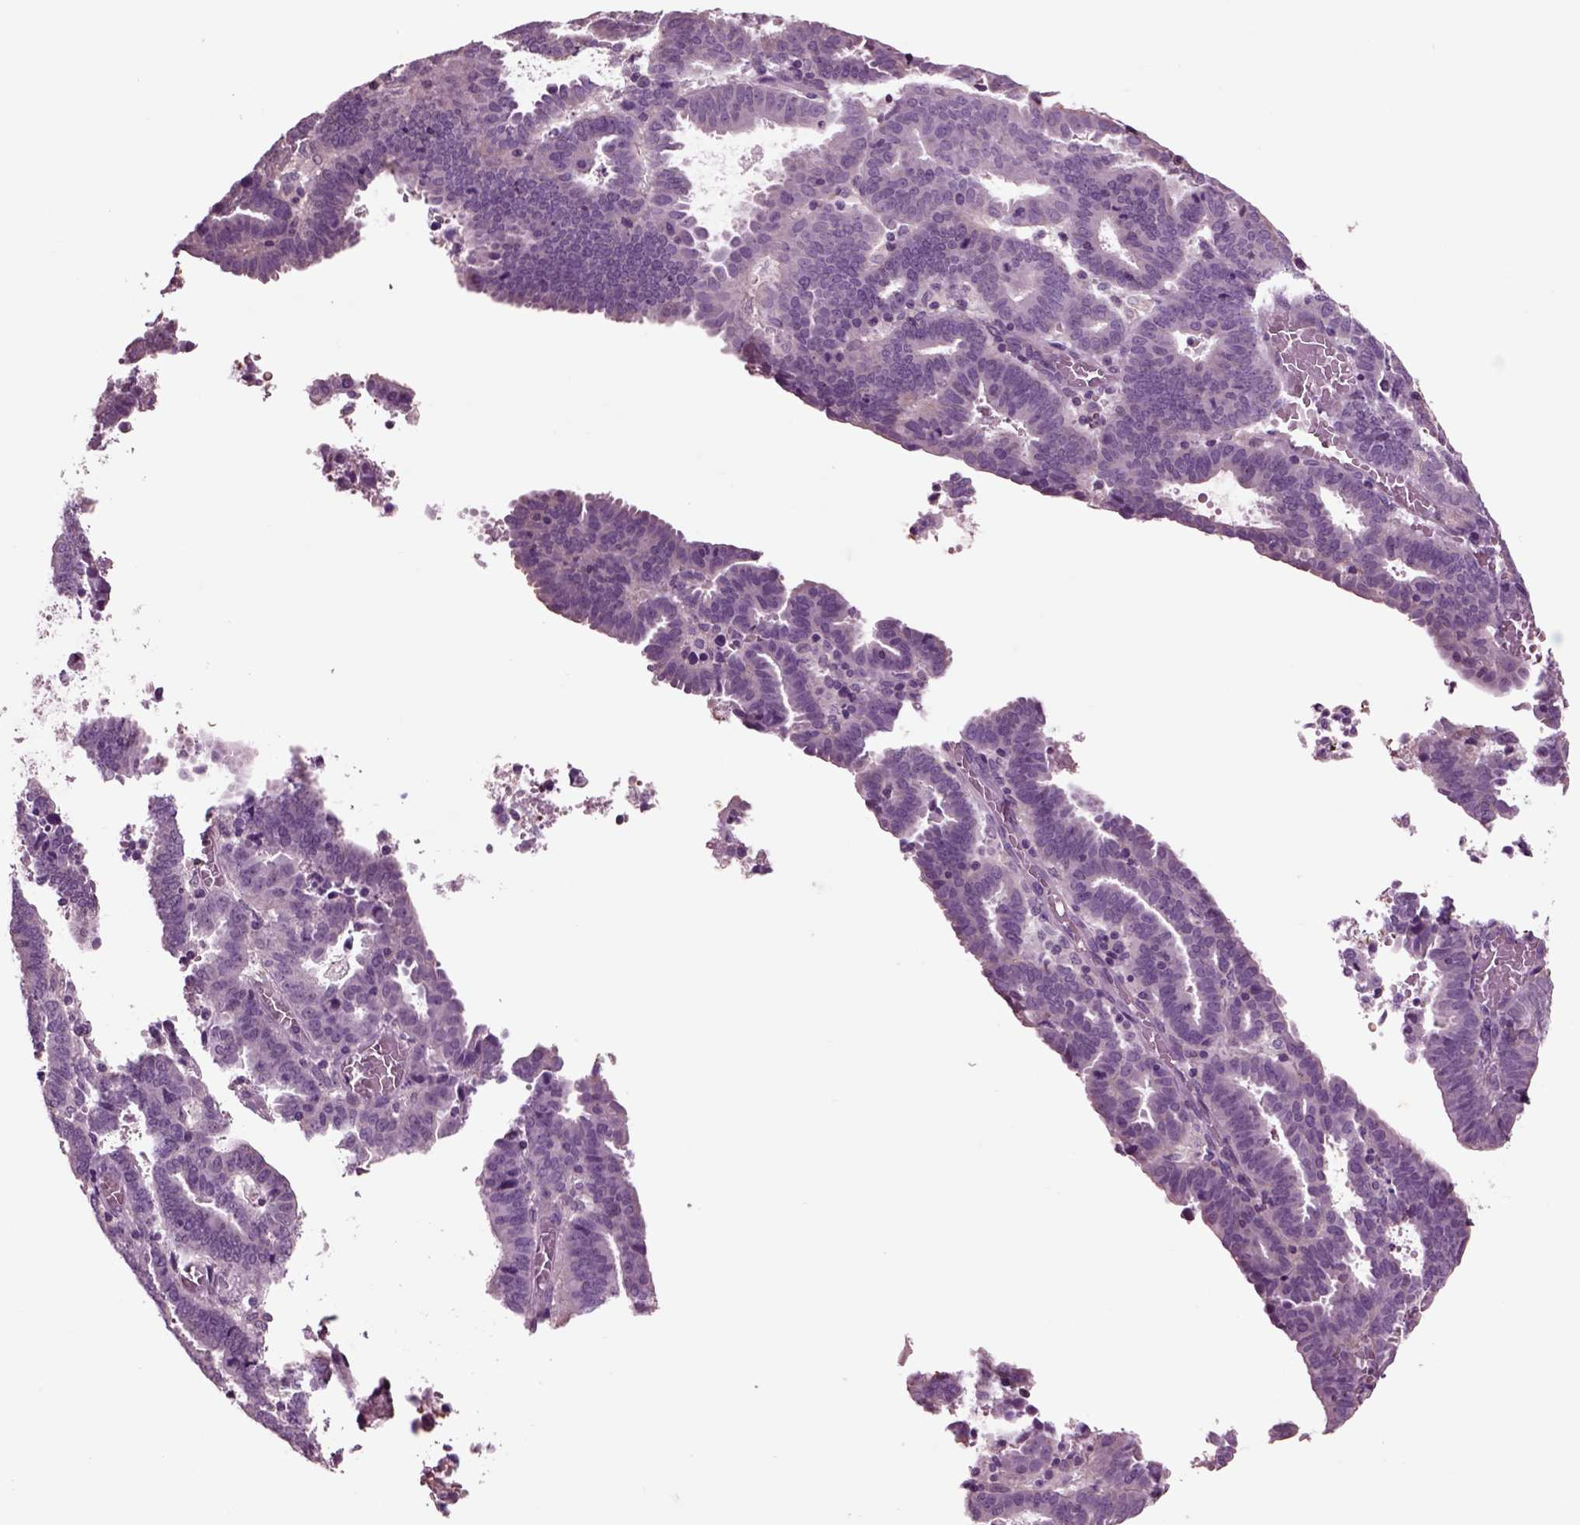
{"staining": {"intensity": "negative", "quantity": "none", "location": "none"}, "tissue": "endometrial cancer", "cell_type": "Tumor cells", "image_type": "cancer", "snomed": [{"axis": "morphology", "description": "Adenocarcinoma, NOS"}, {"axis": "topography", "description": "Uterus"}], "caption": "There is no significant positivity in tumor cells of endometrial cancer (adenocarcinoma).", "gene": "CHGB", "patient": {"sex": "female", "age": 83}}